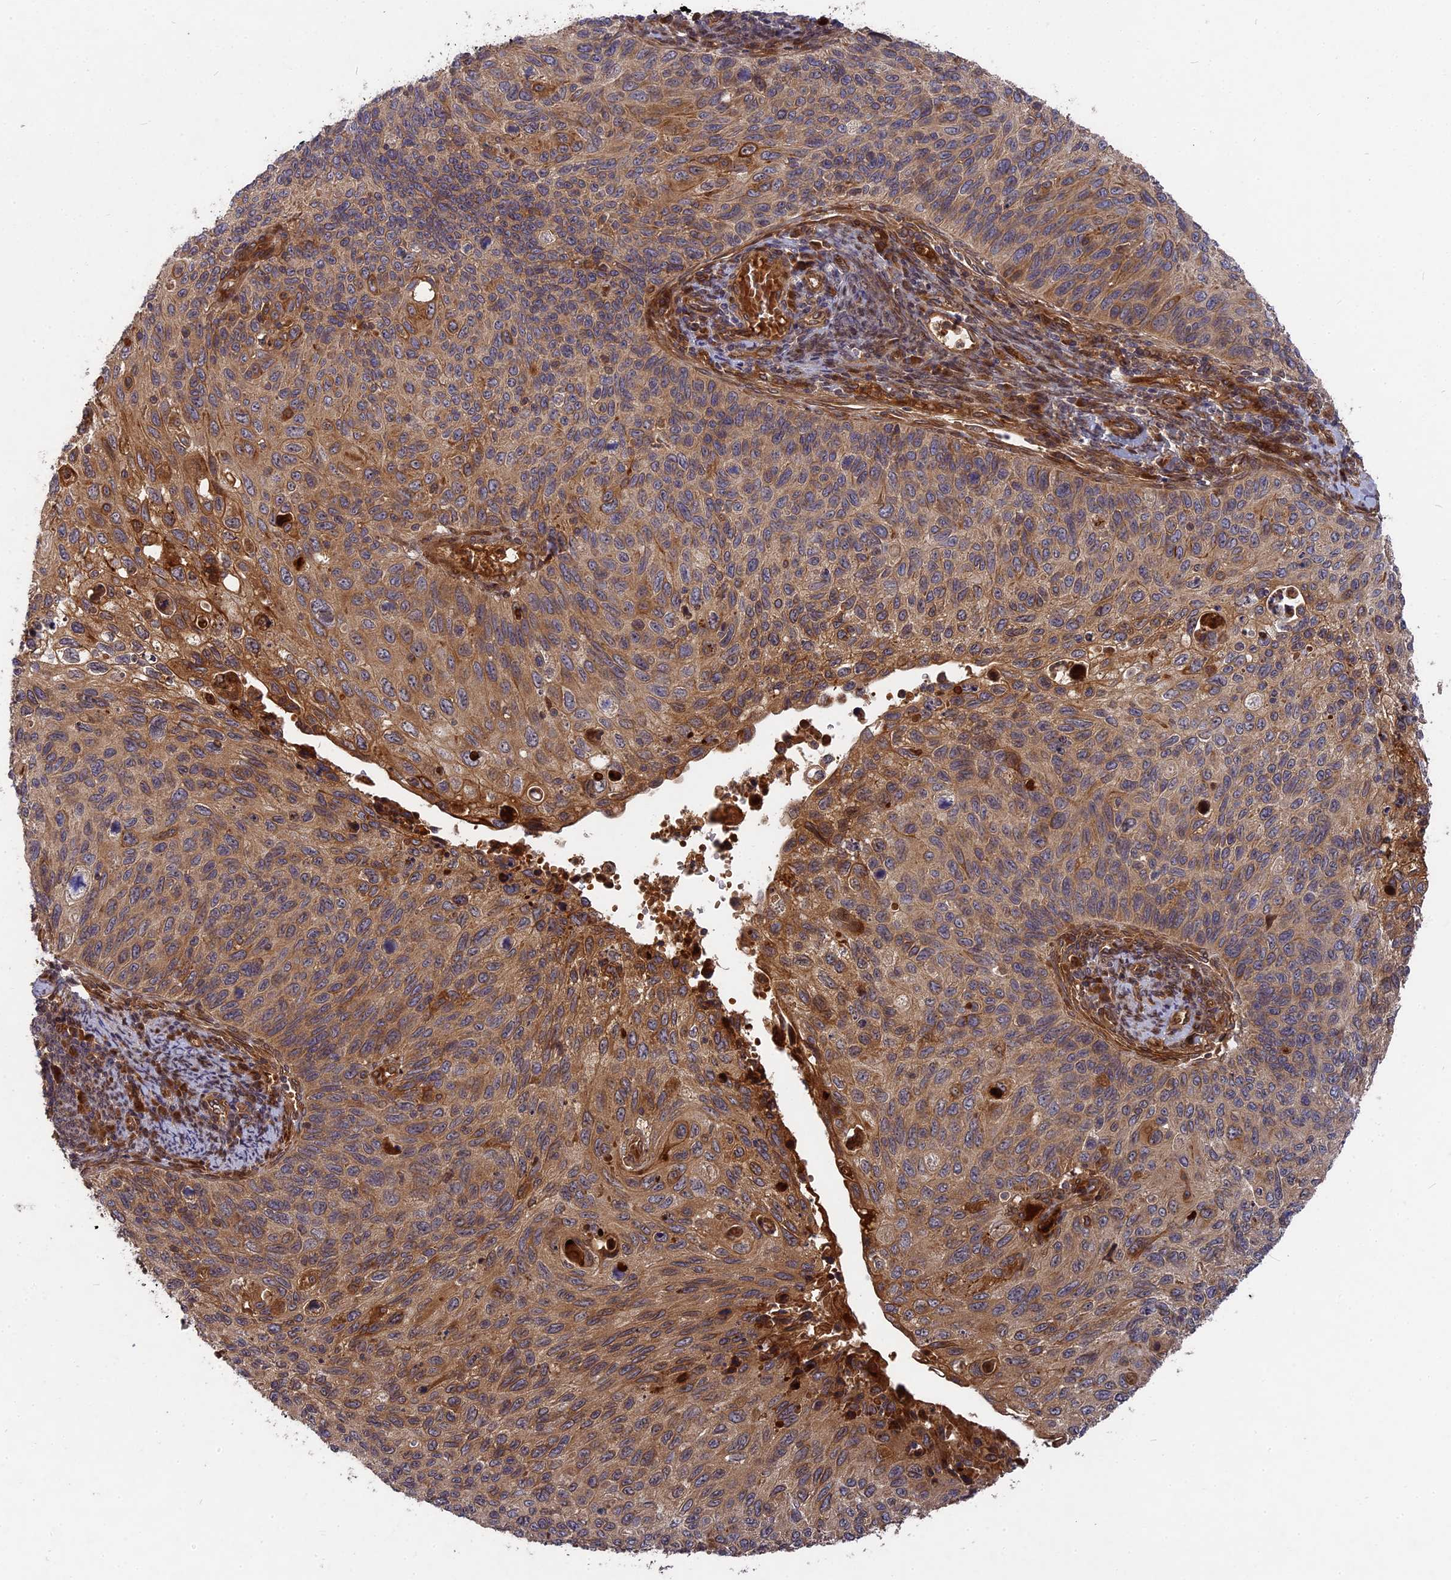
{"staining": {"intensity": "moderate", "quantity": "25%-75%", "location": "cytoplasmic/membranous"}, "tissue": "cervical cancer", "cell_type": "Tumor cells", "image_type": "cancer", "snomed": [{"axis": "morphology", "description": "Squamous cell carcinoma, NOS"}, {"axis": "topography", "description": "Cervix"}], "caption": "Immunohistochemistry staining of squamous cell carcinoma (cervical), which reveals medium levels of moderate cytoplasmic/membranous positivity in about 25%-75% of tumor cells indicating moderate cytoplasmic/membranous protein positivity. The staining was performed using DAB (3,3'-diaminobenzidine) (brown) for protein detection and nuclei were counterstained in hematoxylin (blue).", "gene": "TMUB2", "patient": {"sex": "female", "age": 70}}